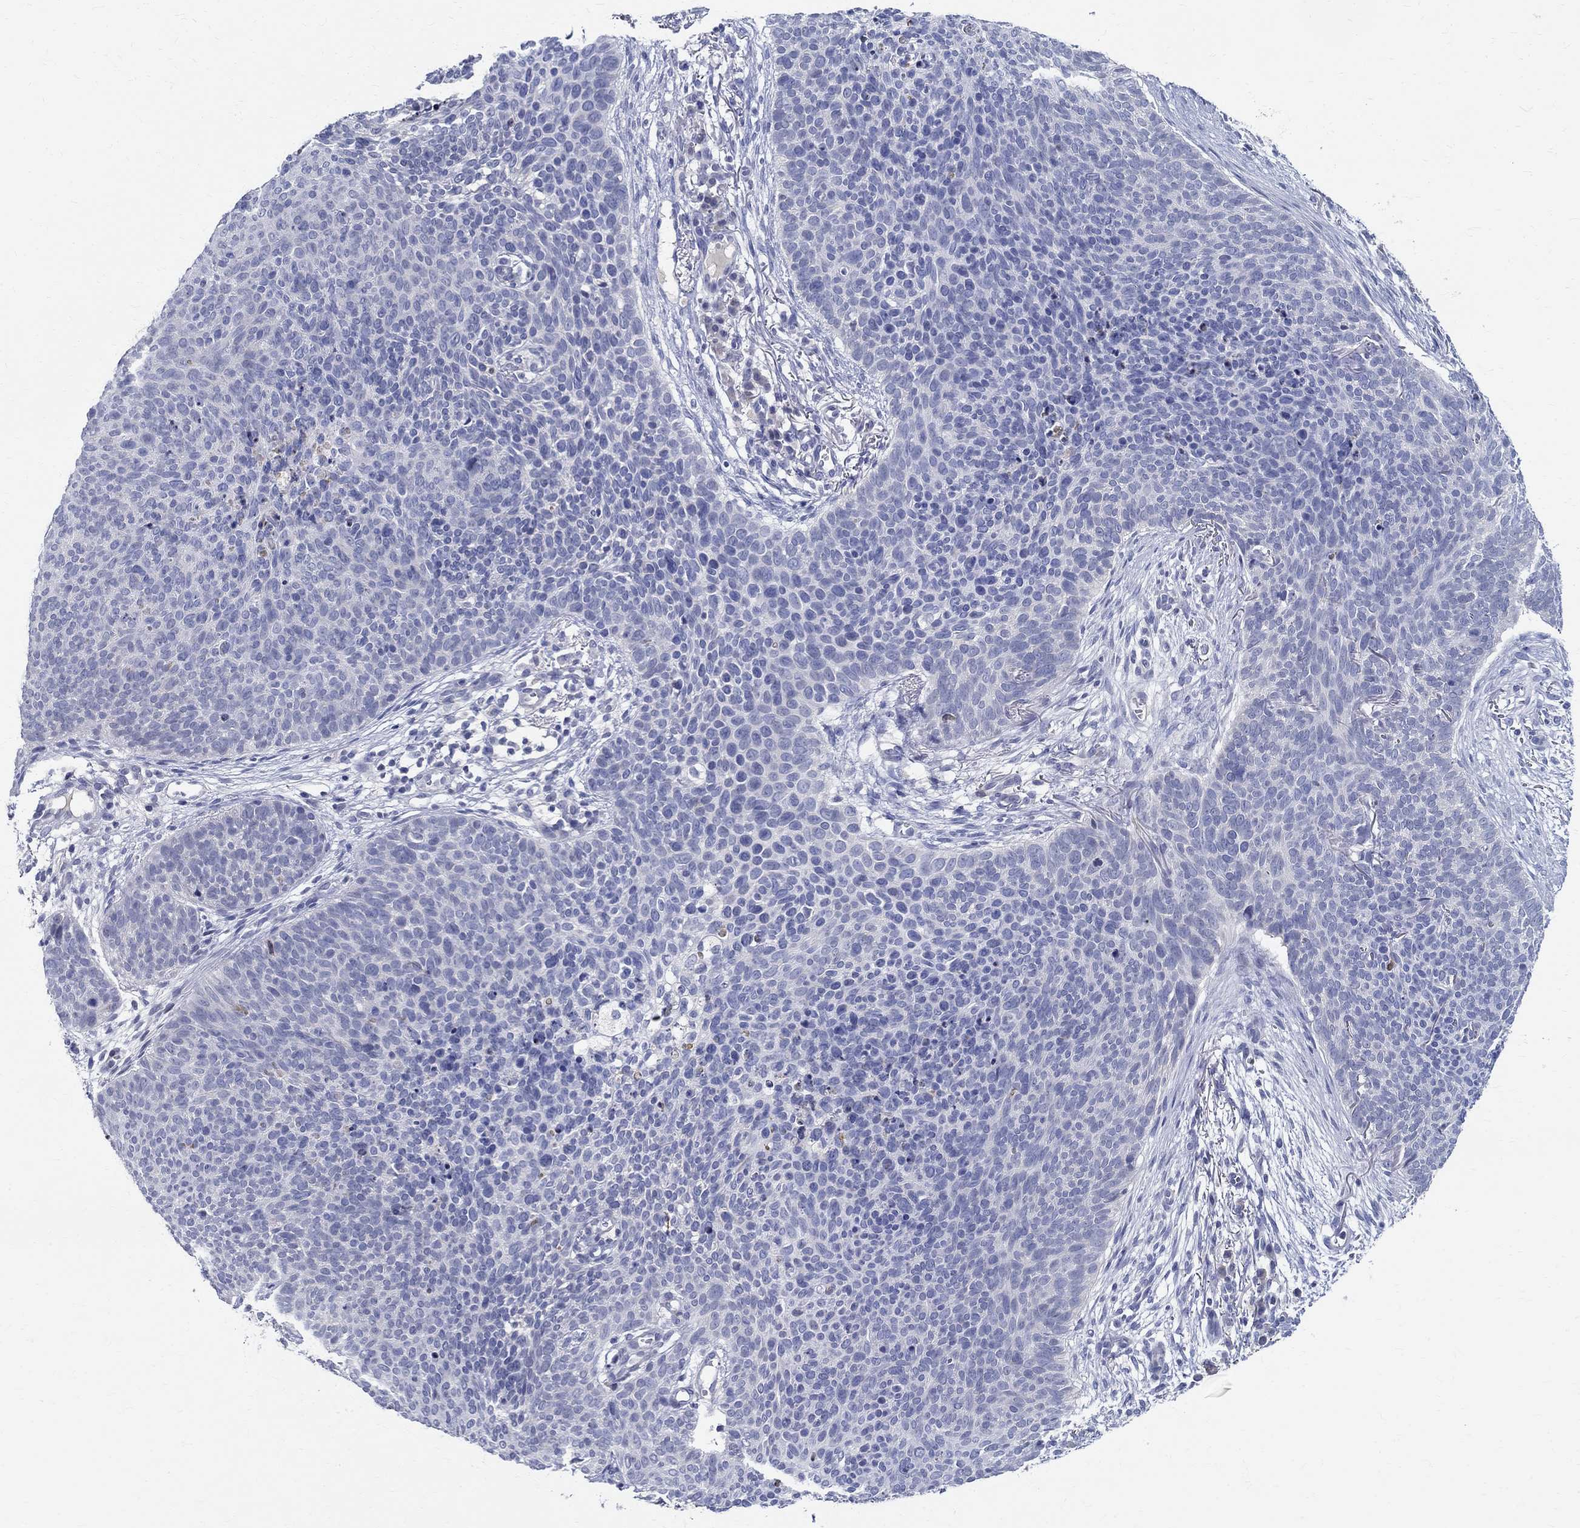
{"staining": {"intensity": "negative", "quantity": "none", "location": "none"}, "tissue": "skin cancer", "cell_type": "Tumor cells", "image_type": "cancer", "snomed": [{"axis": "morphology", "description": "Basal cell carcinoma"}, {"axis": "topography", "description": "Skin"}], "caption": "The image exhibits no significant positivity in tumor cells of skin basal cell carcinoma.", "gene": "CETN1", "patient": {"sex": "male", "age": 64}}